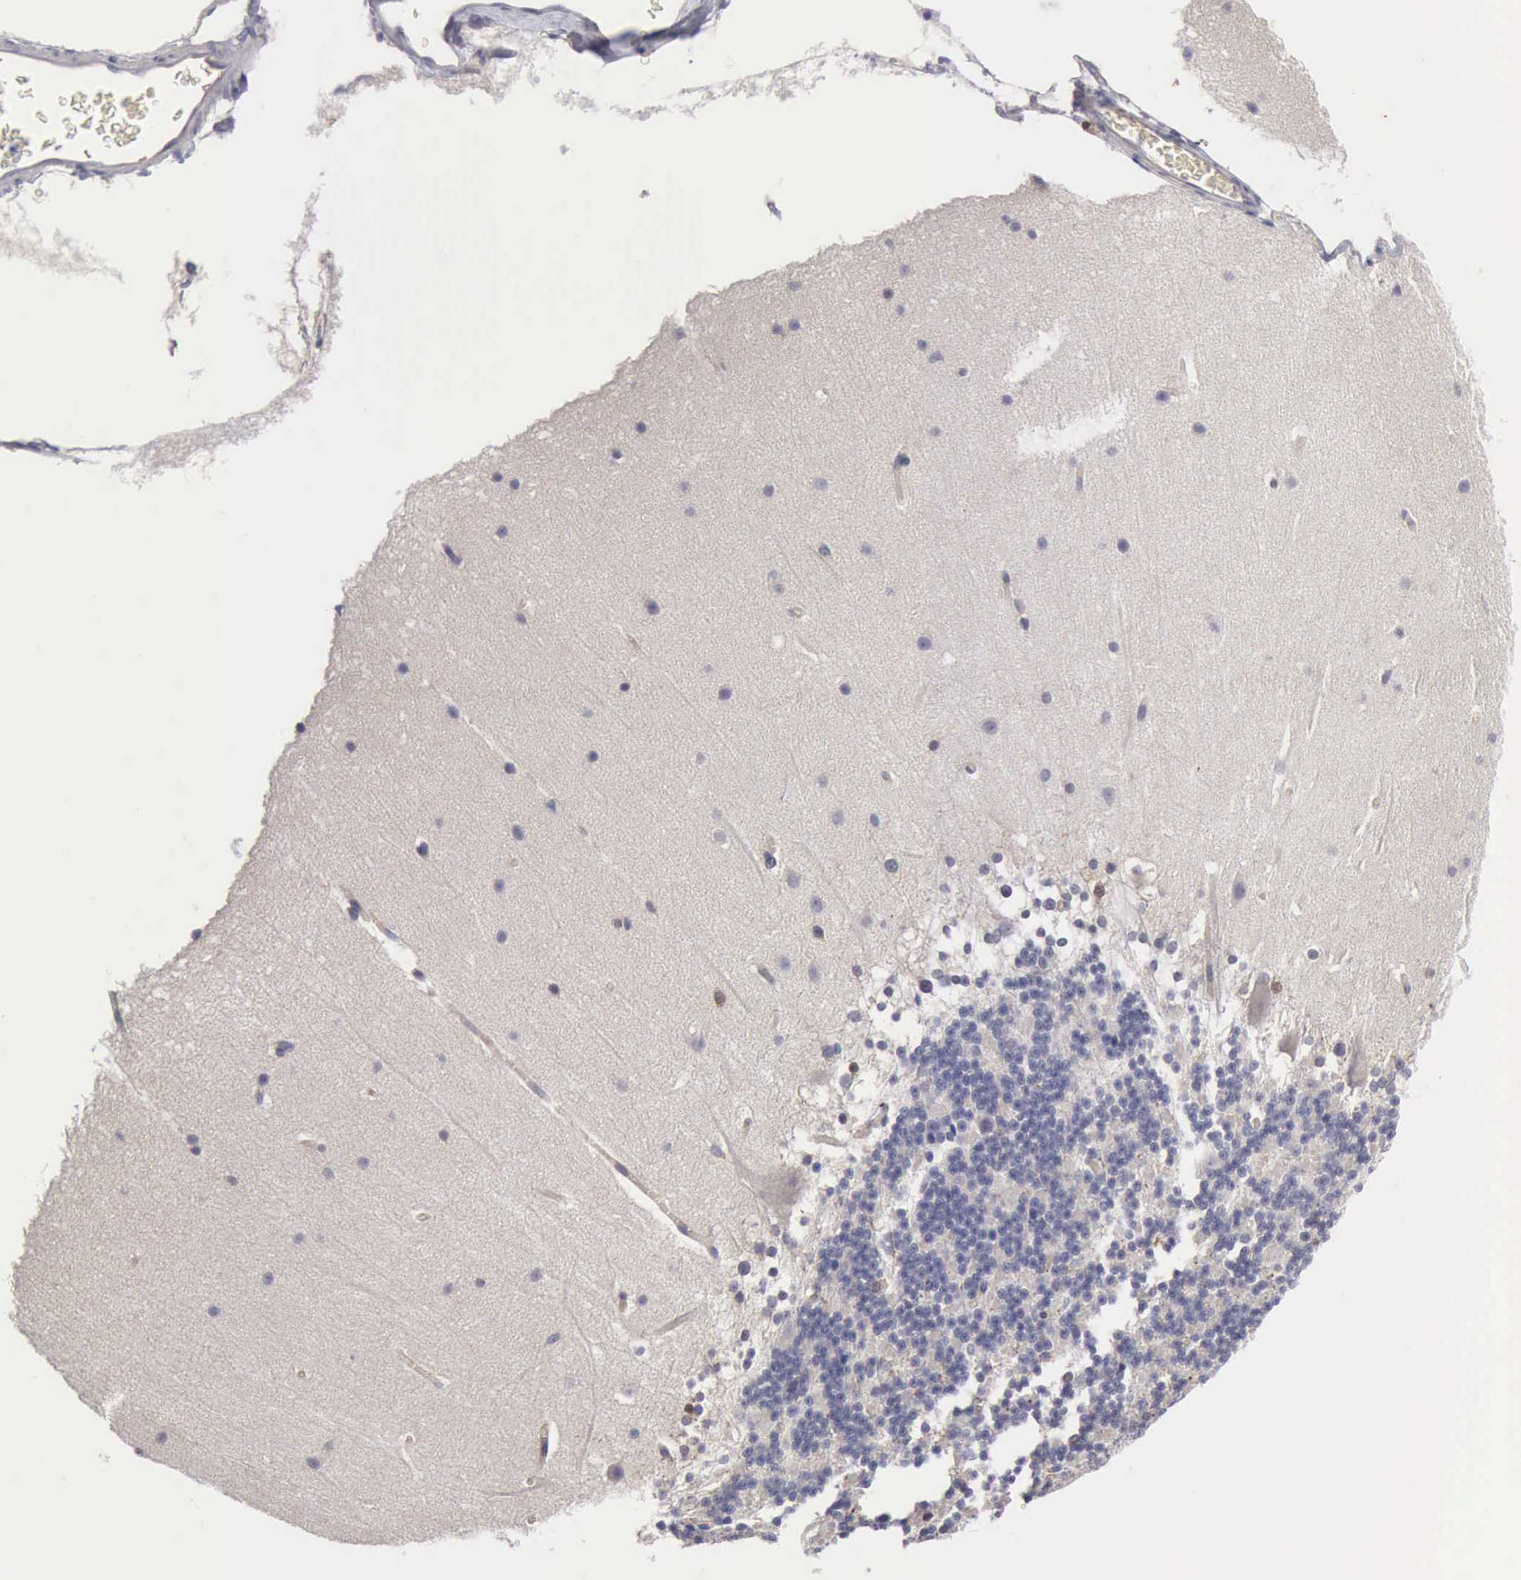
{"staining": {"intensity": "negative", "quantity": "none", "location": "none"}, "tissue": "cerebellum", "cell_type": "Cells in granular layer", "image_type": "normal", "snomed": [{"axis": "morphology", "description": "Normal tissue, NOS"}, {"axis": "topography", "description": "Cerebellum"}], "caption": "DAB (3,3'-diaminobenzidine) immunohistochemical staining of unremarkable human cerebellum displays no significant expression in cells in granular layer.", "gene": "RDX", "patient": {"sex": "female", "age": 19}}